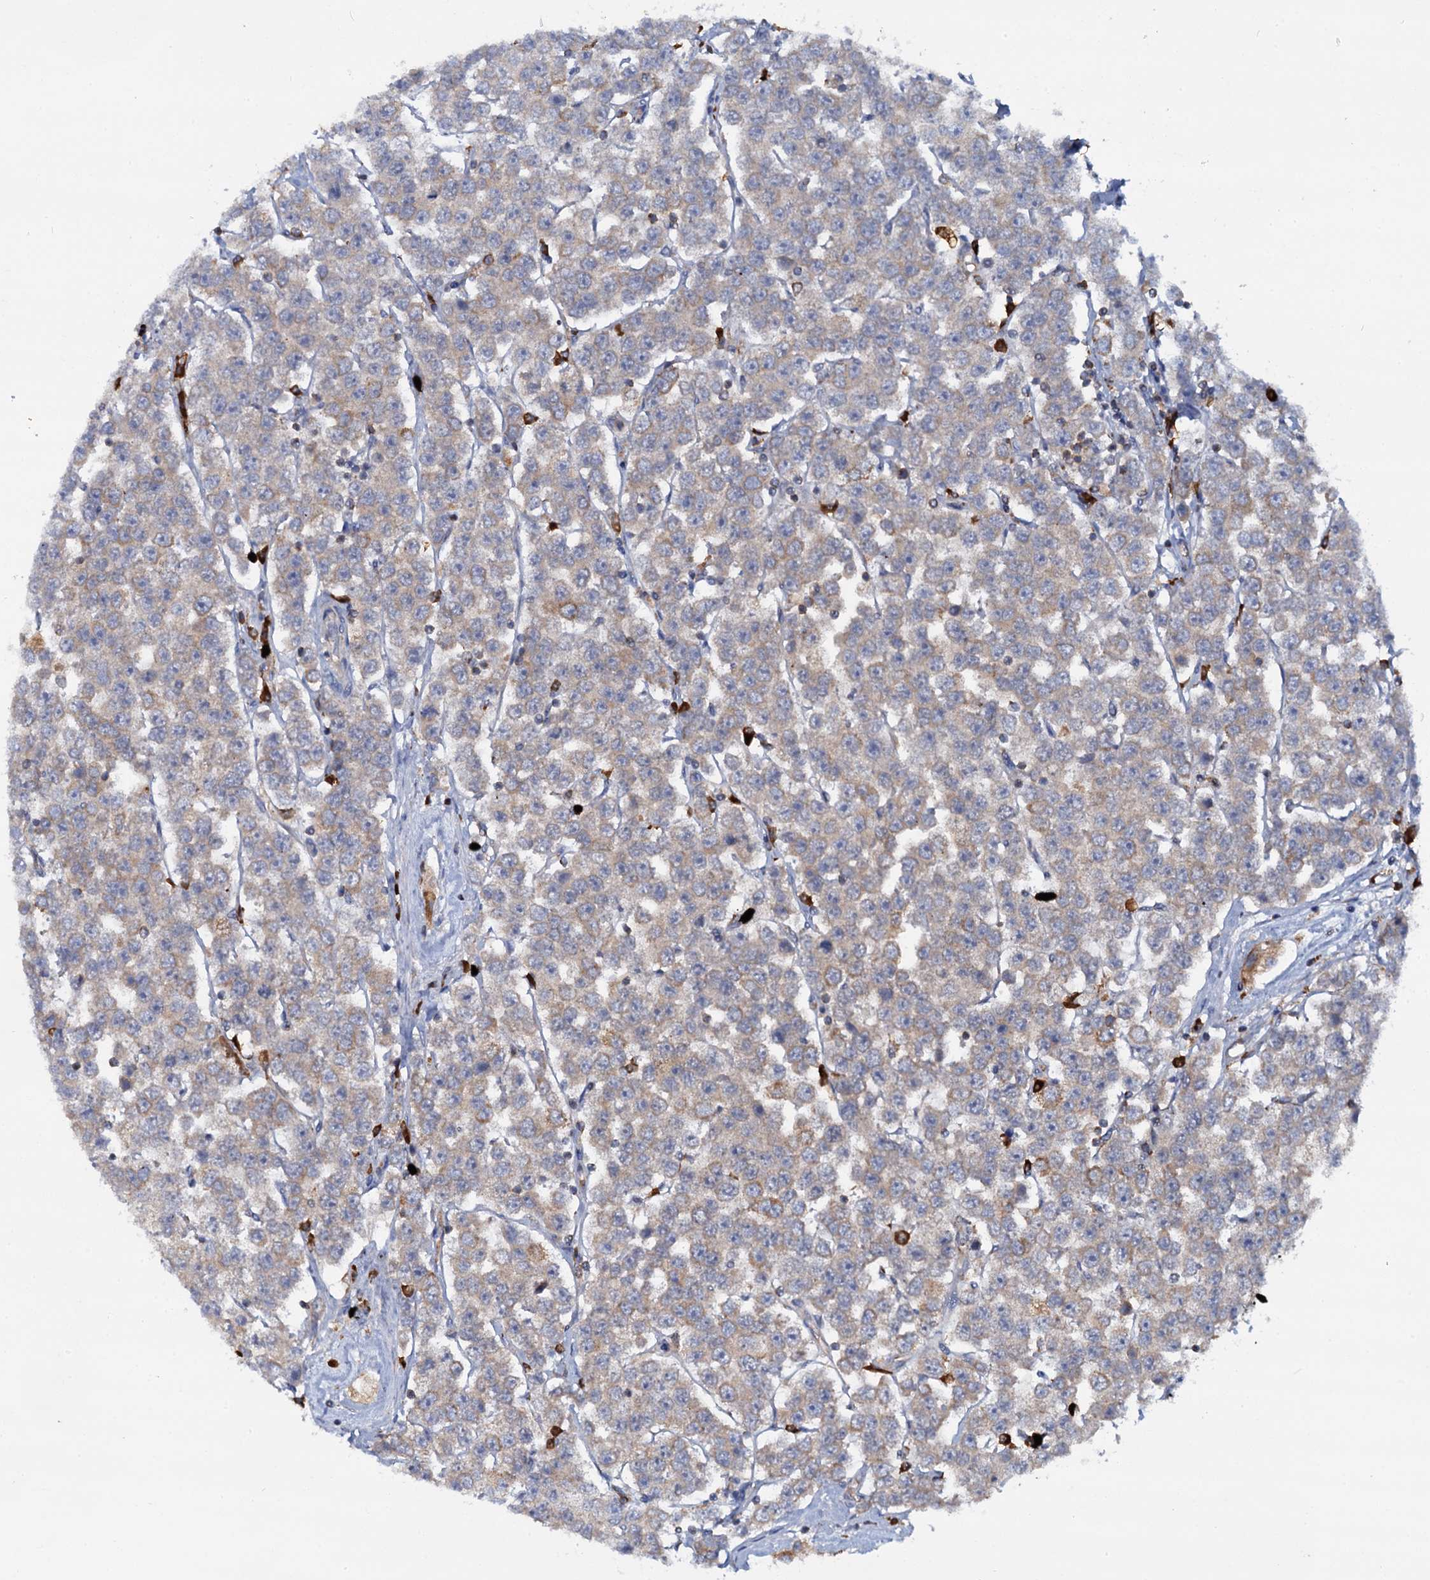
{"staining": {"intensity": "weak", "quantity": ">75%", "location": "cytoplasmic/membranous"}, "tissue": "testis cancer", "cell_type": "Tumor cells", "image_type": "cancer", "snomed": [{"axis": "morphology", "description": "Seminoma, NOS"}, {"axis": "topography", "description": "Testis"}], "caption": "IHC (DAB) staining of human testis seminoma demonstrates weak cytoplasmic/membranous protein positivity in approximately >75% of tumor cells. The staining is performed using DAB brown chromogen to label protein expression. The nuclei are counter-stained blue using hematoxylin.", "gene": "UFM1", "patient": {"sex": "male", "age": 28}}